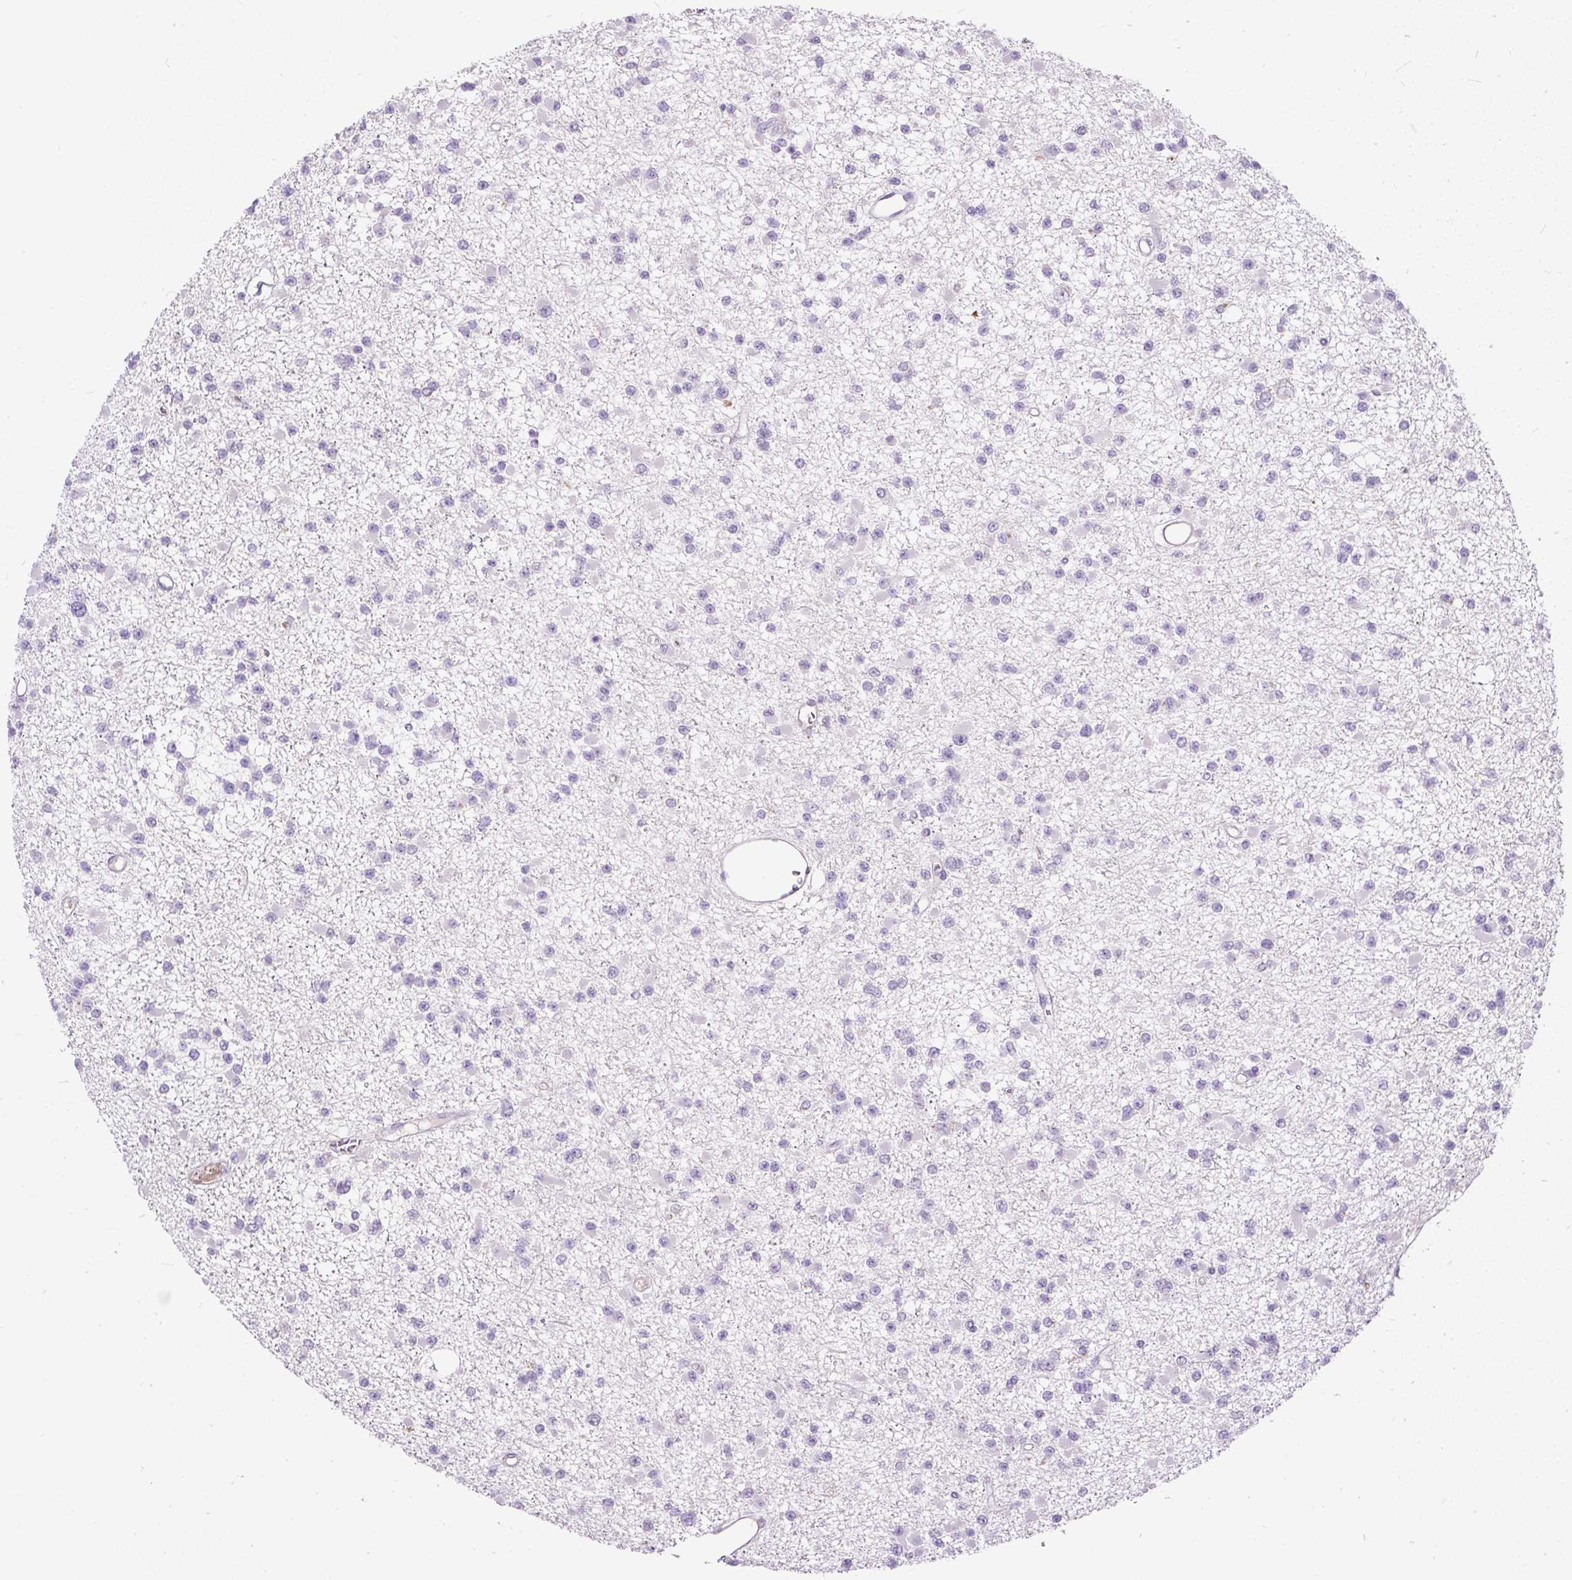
{"staining": {"intensity": "negative", "quantity": "none", "location": "none"}, "tissue": "glioma", "cell_type": "Tumor cells", "image_type": "cancer", "snomed": [{"axis": "morphology", "description": "Glioma, malignant, Low grade"}, {"axis": "topography", "description": "Brain"}], "caption": "Malignant glioma (low-grade) was stained to show a protein in brown. There is no significant staining in tumor cells.", "gene": "KRTAP20-3", "patient": {"sex": "female", "age": 22}}